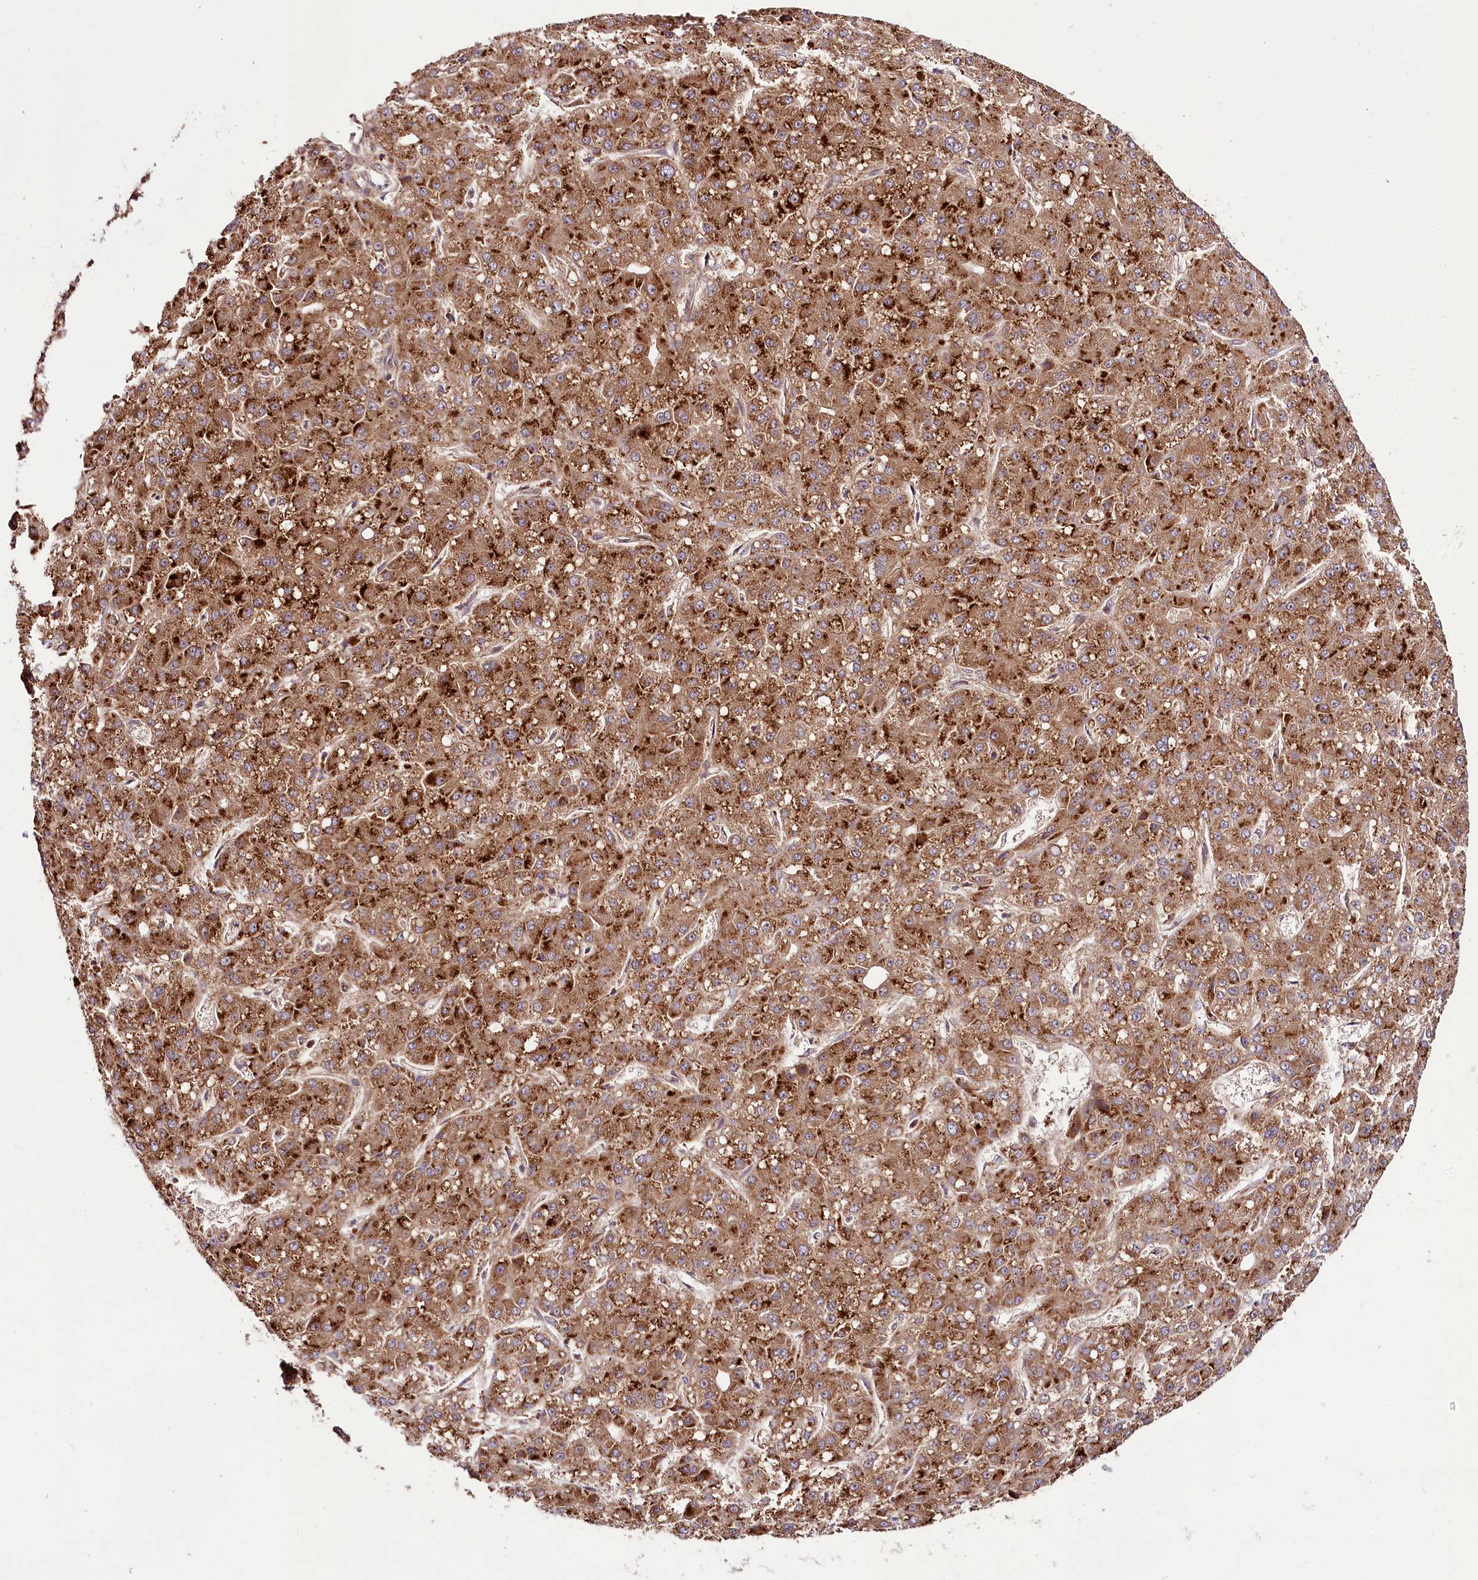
{"staining": {"intensity": "strong", "quantity": ">75%", "location": "cytoplasmic/membranous"}, "tissue": "liver cancer", "cell_type": "Tumor cells", "image_type": "cancer", "snomed": [{"axis": "morphology", "description": "Carcinoma, Hepatocellular, NOS"}, {"axis": "topography", "description": "Liver"}], "caption": "DAB immunohistochemical staining of hepatocellular carcinoma (liver) shows strong cytoplasmic/membranous protein positivity in about >75% of tumor cells. (Brightfield microscopy of DAB IHC at high magnification).", "gene": "RAB7A", "patient": {"sex": "male", "age": 67}}